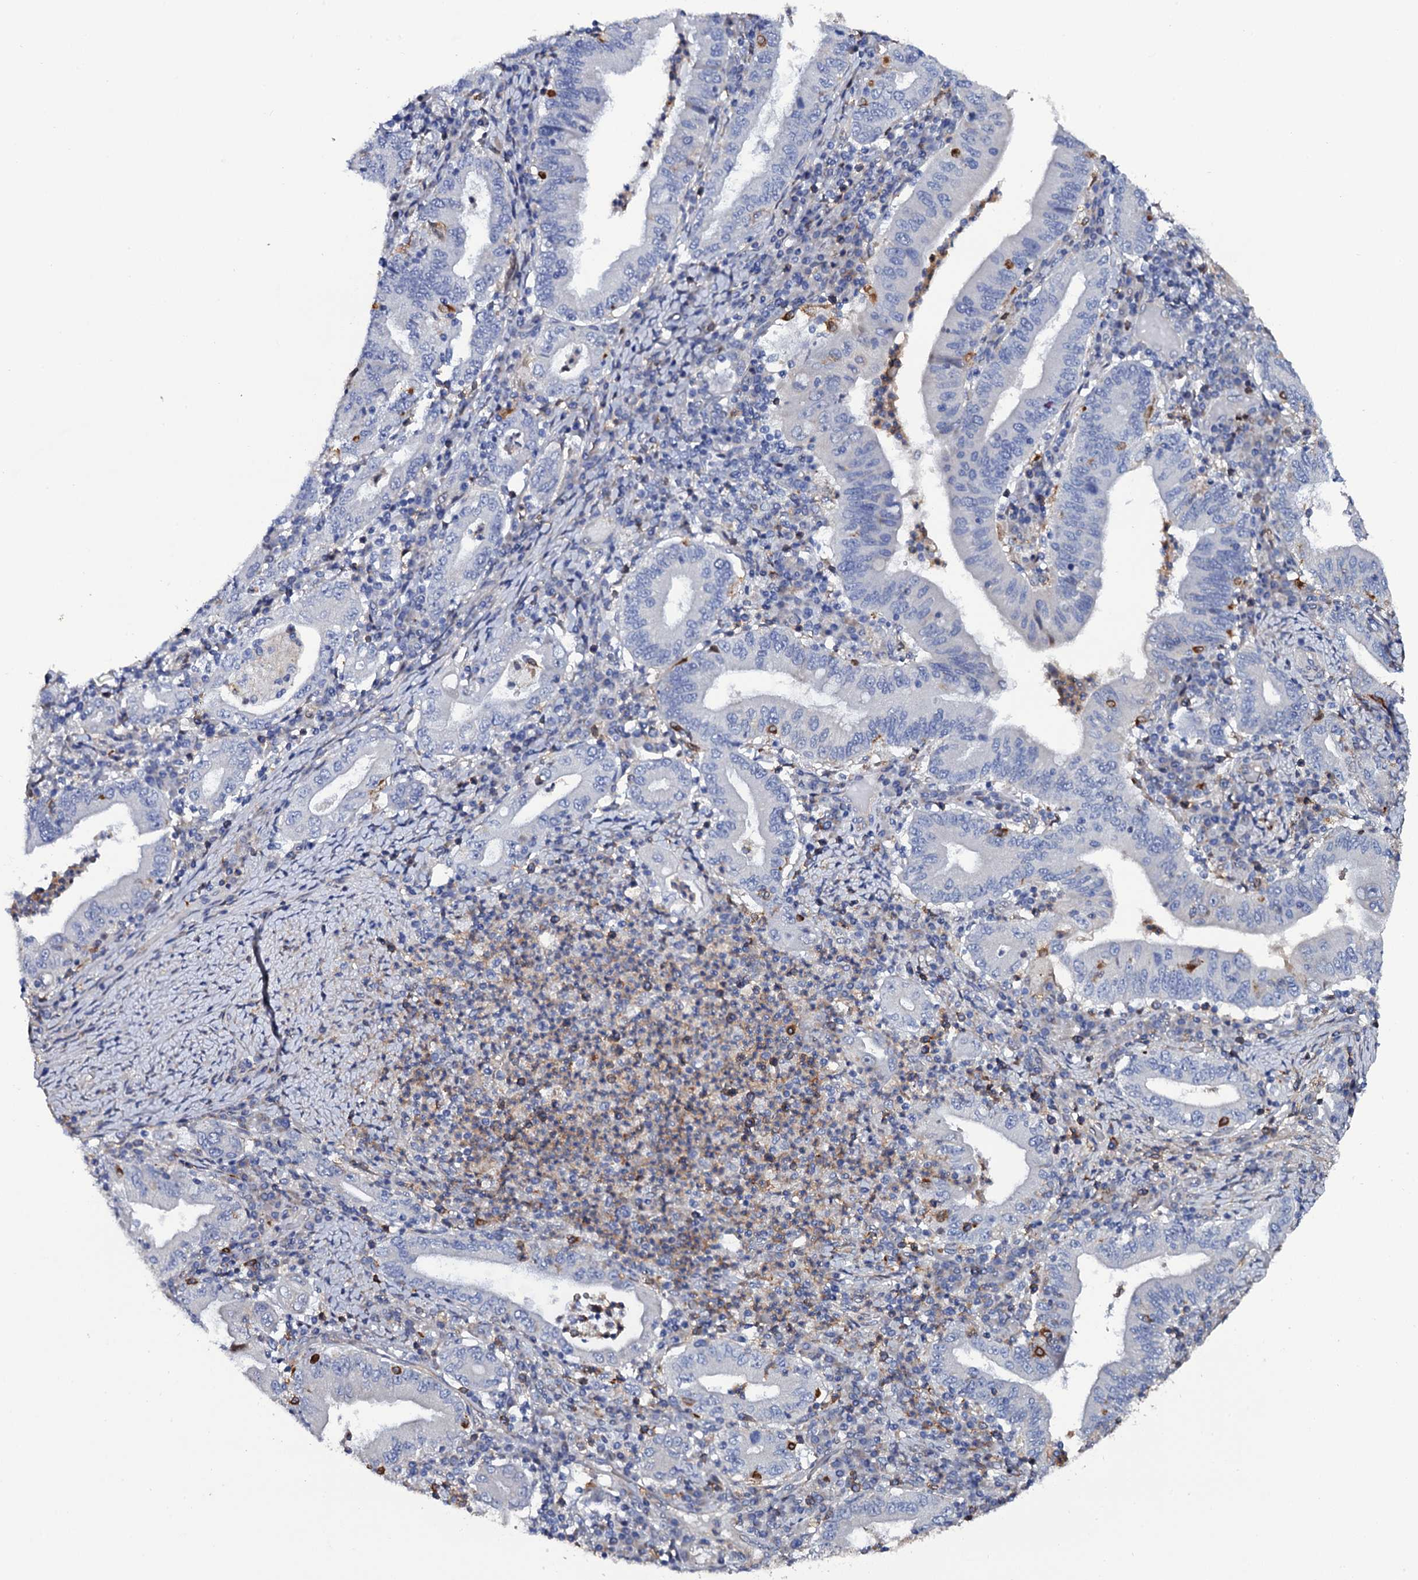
{"staining": {"intensity": "negative", "quantity": "none", "location": "none"}, "tissue": "stomach cancer", "cell_type": "Tumor cells", "image_type": "cancer", "snomed": [{"axis": "morphology", "description": "Normal tissue, NOS"}, {"axis": "morphology", "description": "Adenocarcinoma, NOS"}, {"axis": "topography", "description": "Esophagus"}, {"axis": "topography", "description": "Stomach, upper"}, {"axis": "topography", "description": "Peripheral nerve tissue"}], "caption": "Immunohistochemistry photomicrograph of stomach cancer stained for a protein (brown), which exhibits no expression in tumor cells.", "gene": "TTC23", "patient": {"sex": "male", "age": 62}}